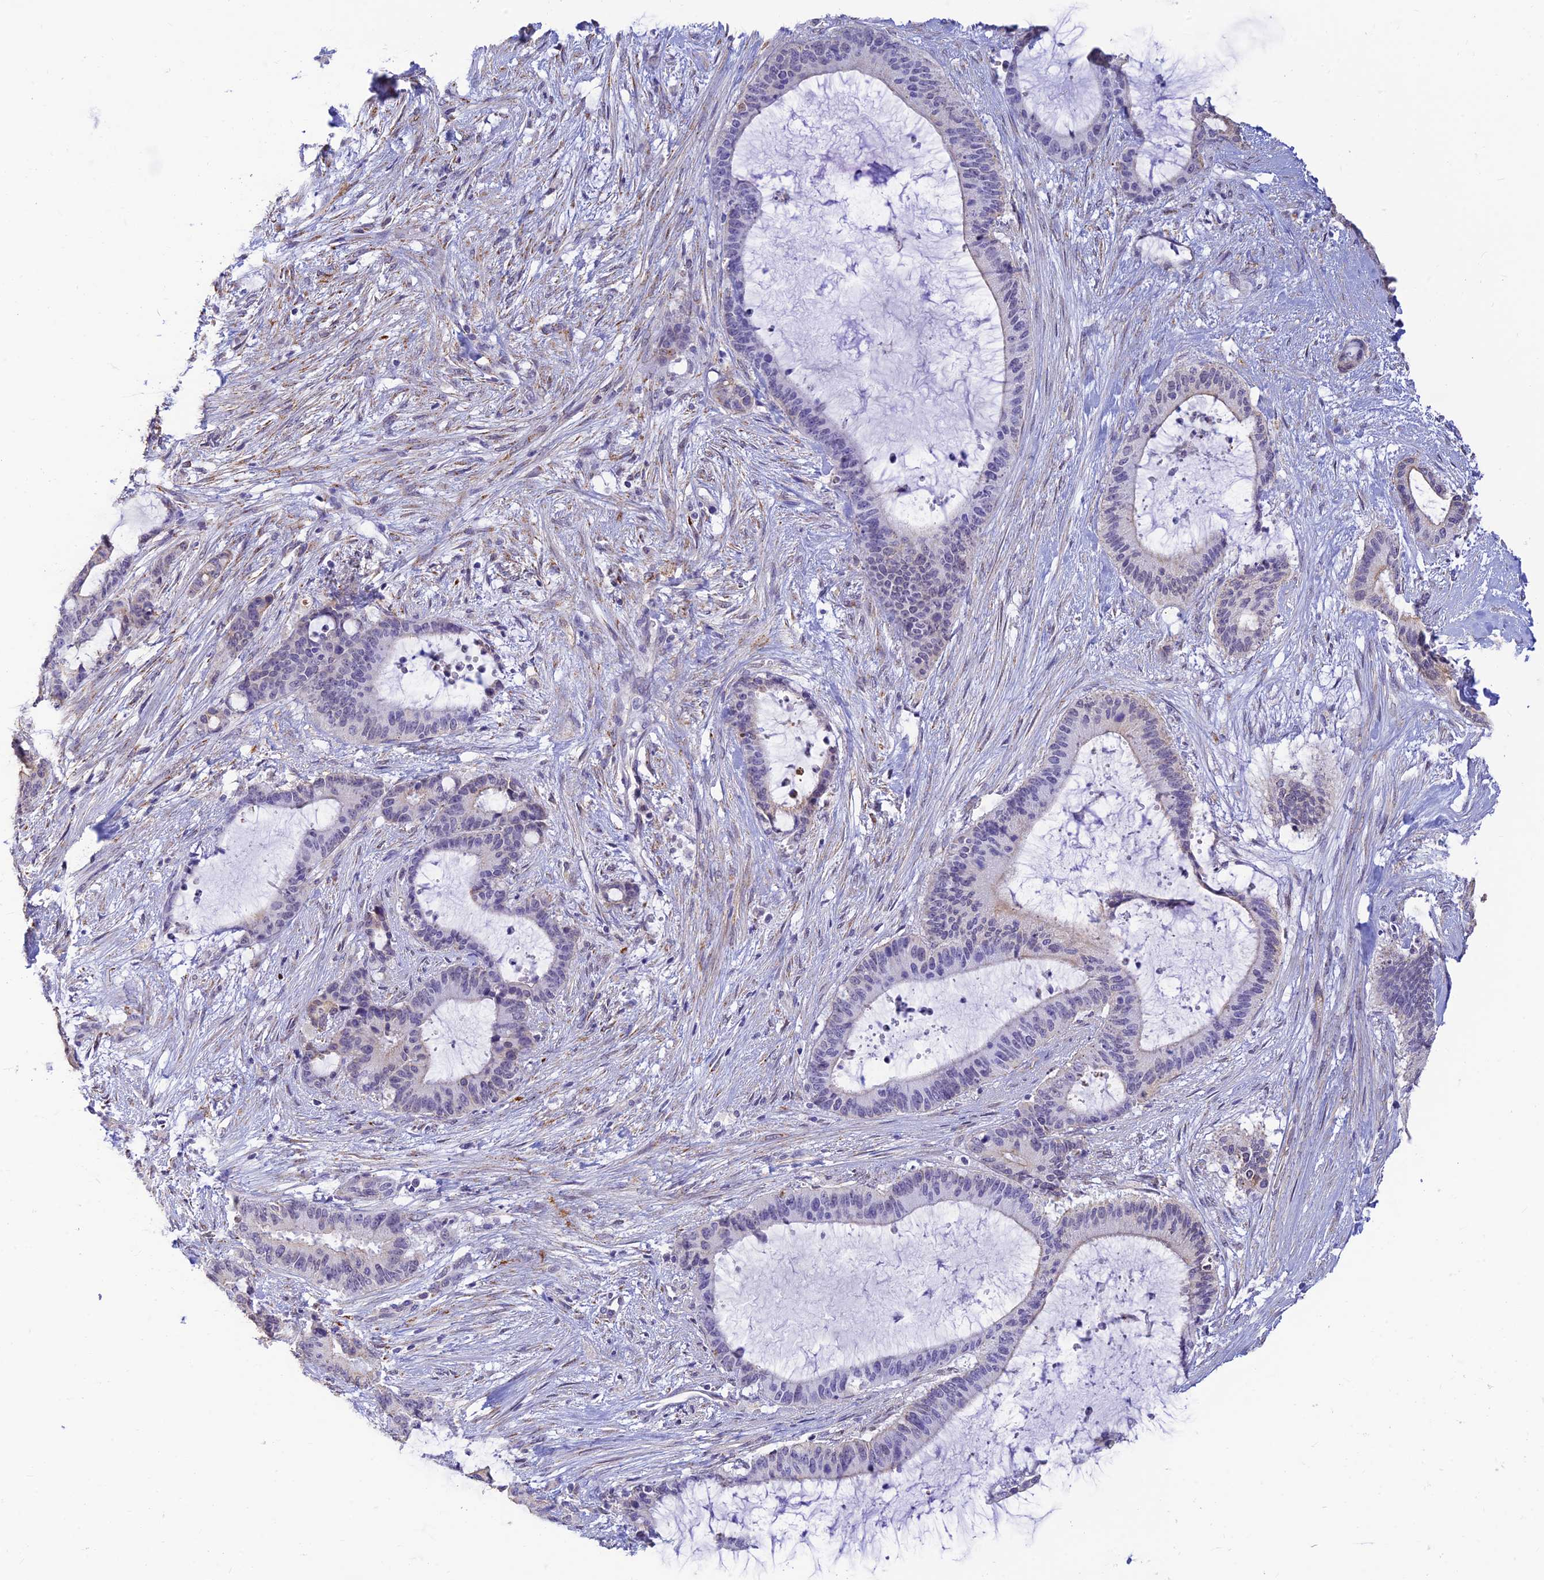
{"staining": {"intensity": "negative", "quantity": "none", "location": "none"}, "tissue": "liver cancer", "cell_type": "Tumor cells", "image_type": "cancer", "snomed": [{"axis": "morphology", "description": "Normal tissue, NOS"}, {"axis": "morphology", "description": "Cholangiocarcinoma"}, {"axis": "topography", "description": "Liver"}, {"axis": "topography", "description": "Peripheral nerve tissue"}], "caption": "This is an immunohistochemistry (IHC) micrograph of cholangiocarcinoma (liver). There is no positivity in tumor cells.", "gene": "ALDH1L2", "patient": {"sex": "female", "age": 73}}